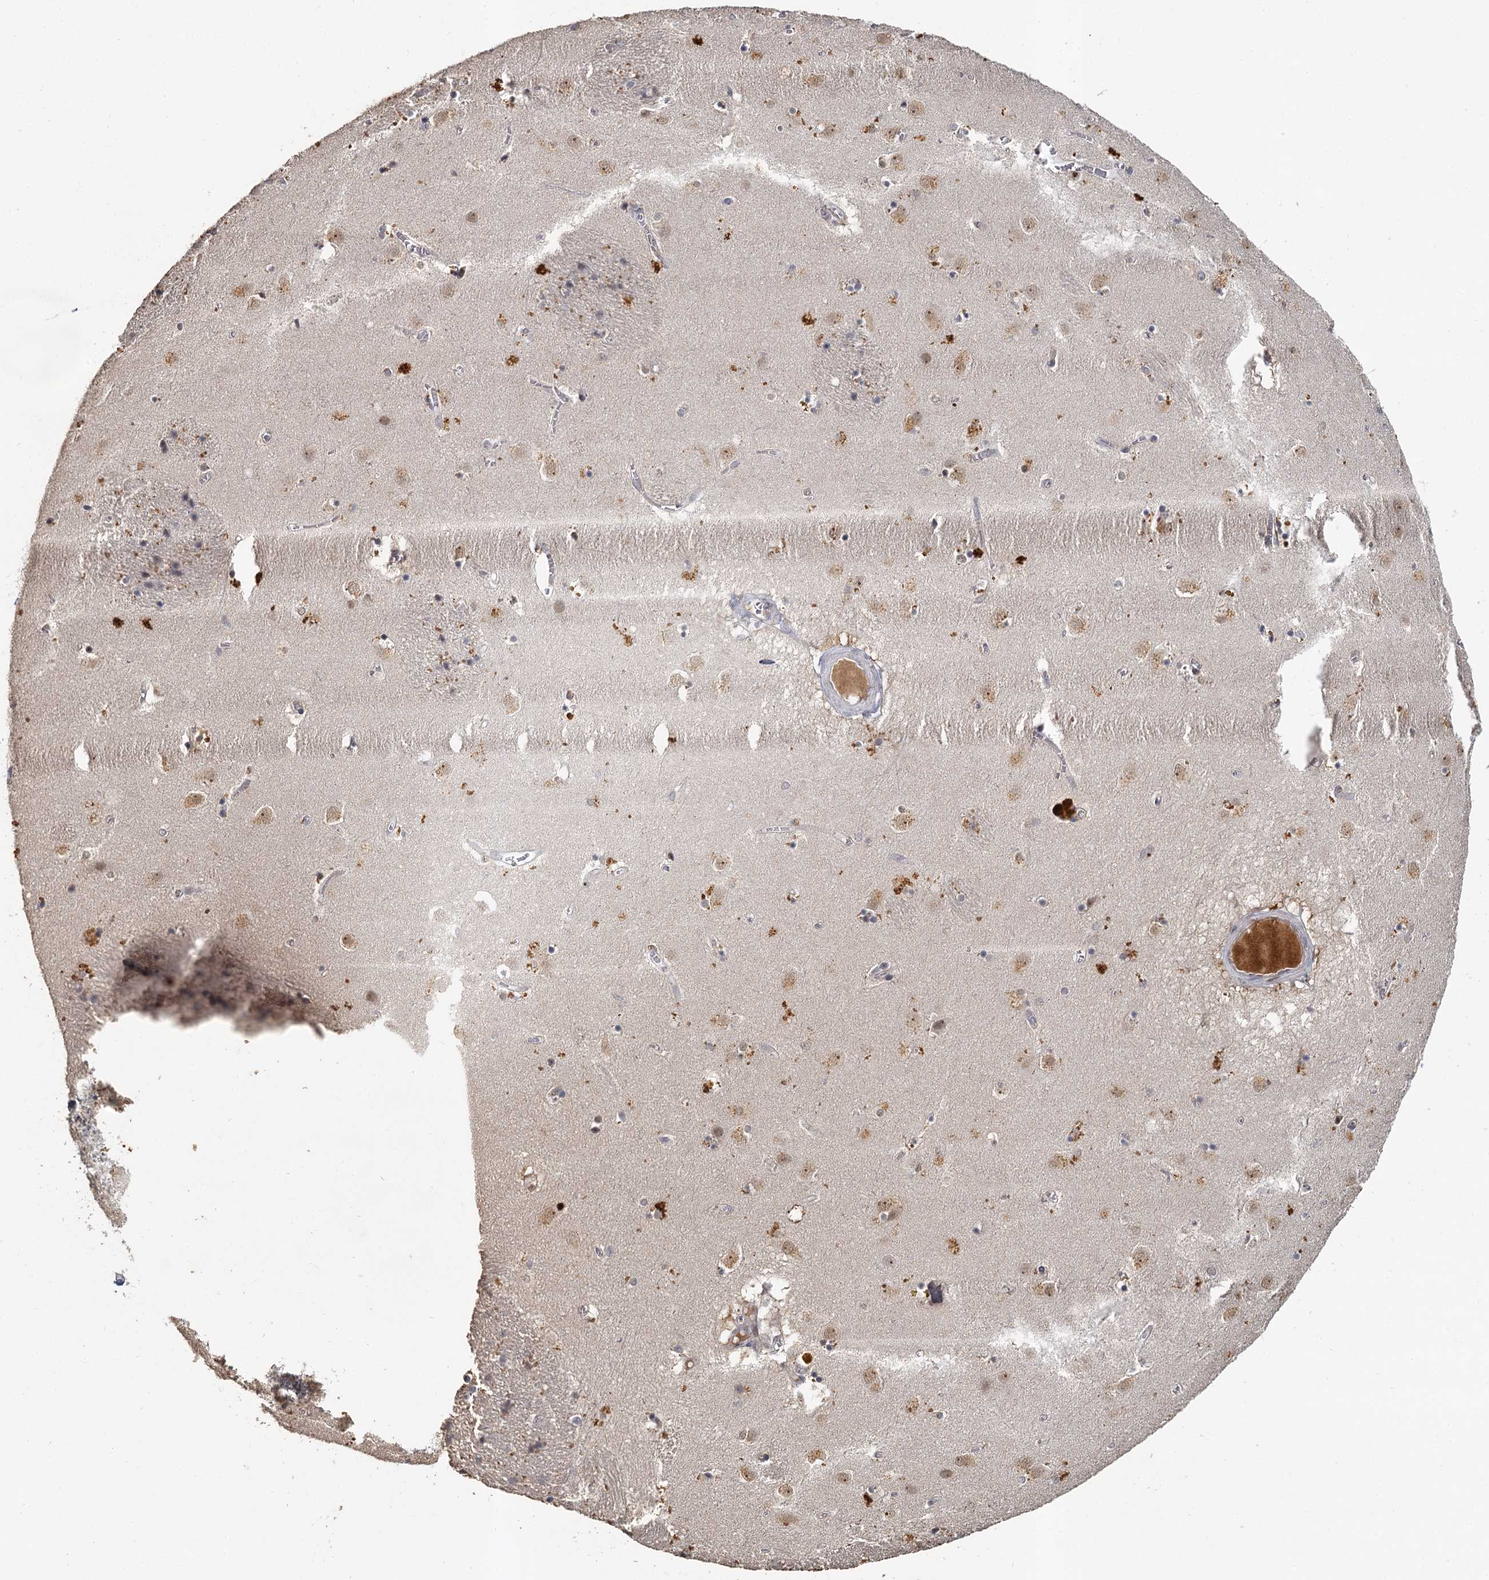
{"staining": {"intensity": "negative", "quantity": "none", "location": "none"}, "tissue": "caudate", "cell_type": "Glial cells", "image_type": "normal", "snomed": [{"axis": "morphology", "description": "Normal tissue, NOS"}, {"axis": "topography", "description": "Lateral ventricle wall"}], "caption": "This is a image of immunohistochemistry staining of unremarkable caudate, which shows no staining in glial cells.", "gene": "MUCL1", "patient": {"sex": "male", "age": 70}}